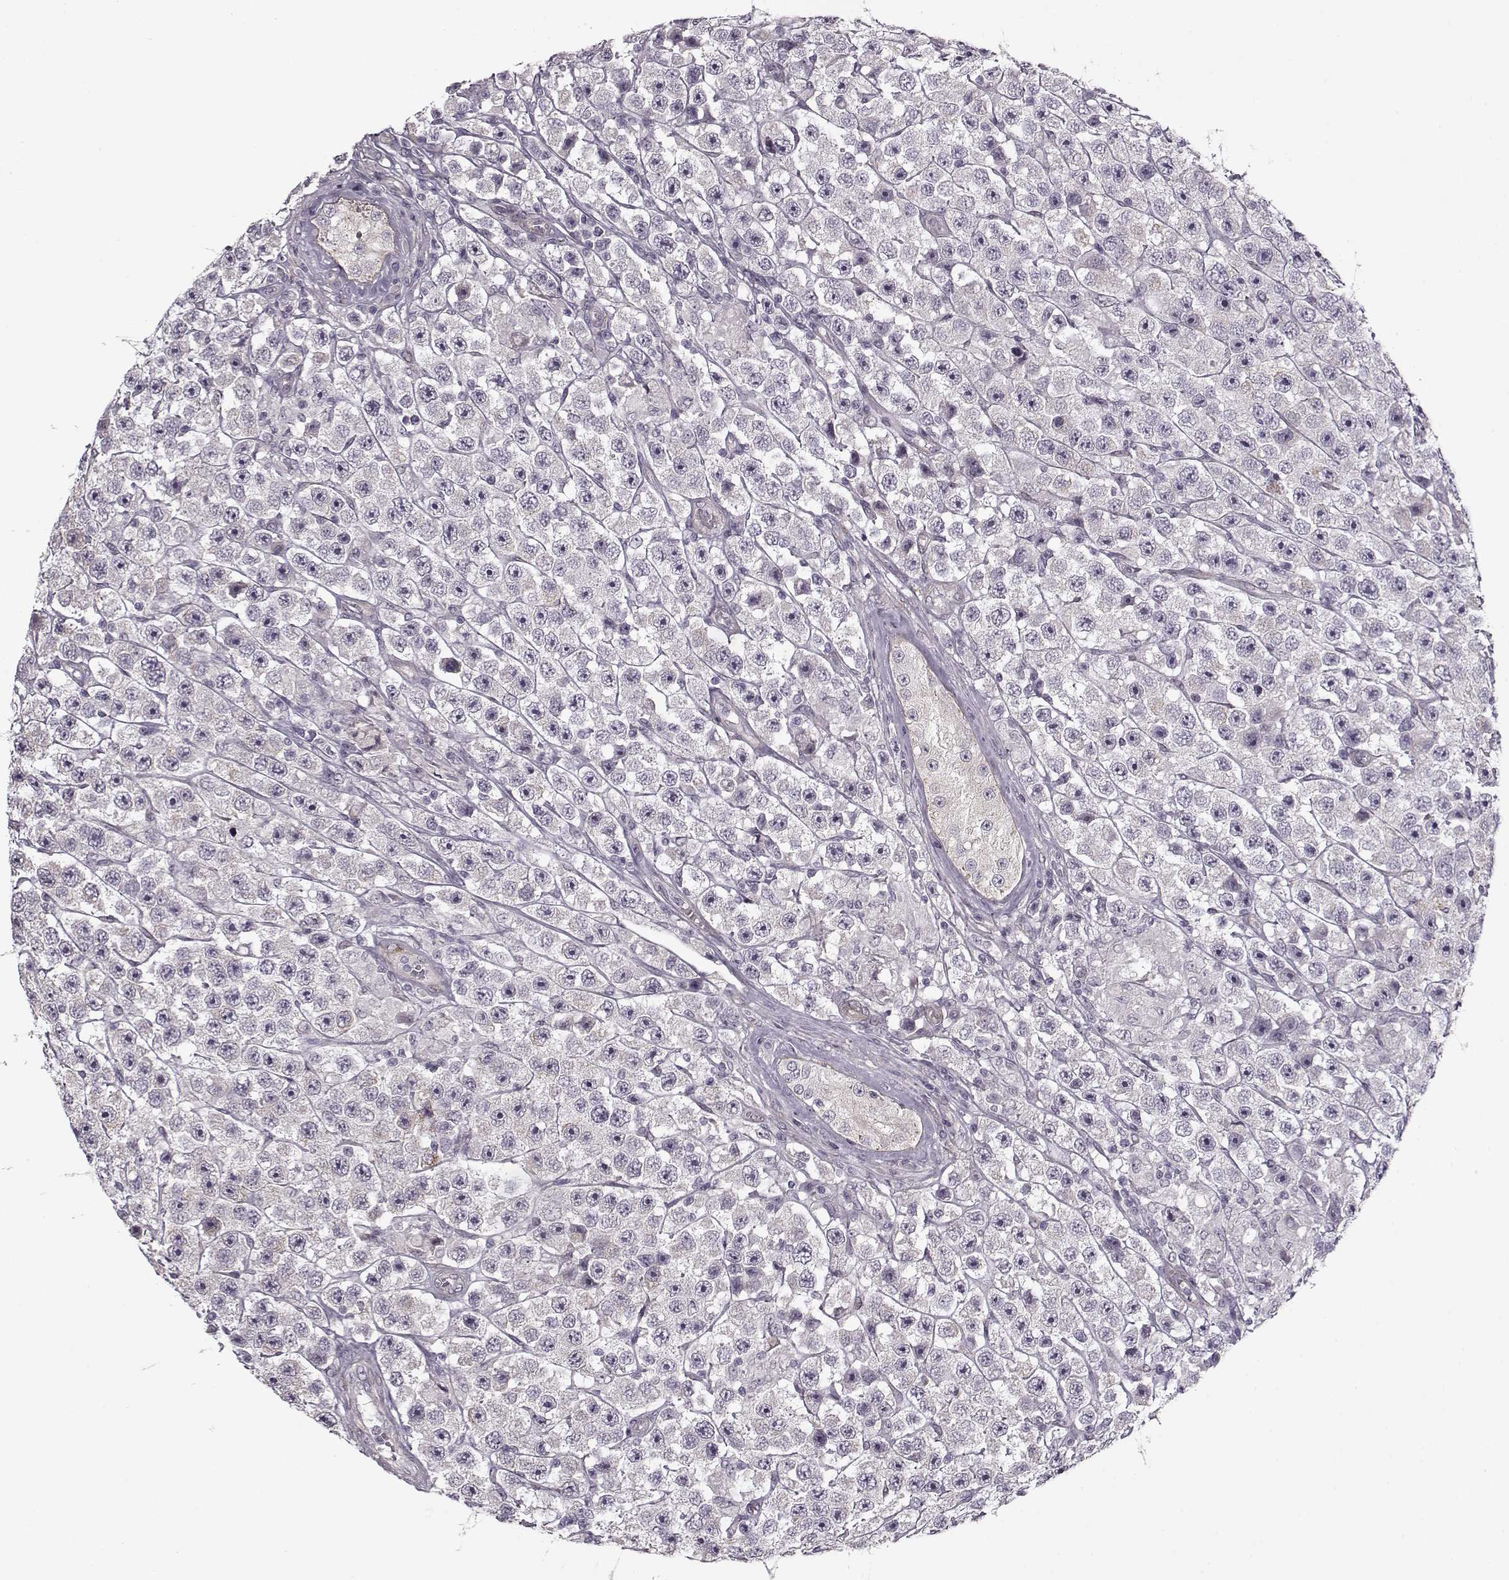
{"staining": {"intensity": "moderate", "quantity": "<25%", "location": "cytoplasmic/membranous"}, "tissue": "testis cancer", "cell_type": "Tumor cells", "image_type": "cancer", "snomed": [{"axis": "morphology", "description": "Seminoma, NOS"}, {"axis": "topography", "description": "Testis"}], "caption": "This is a histology image of IHC staining of testis cancer (seminoma), which shows moderate expression in the cytoplasmic/membranous of tumor cells.", "gene": "LAMB2", "patient": {"sex": "male", "age": 45}}